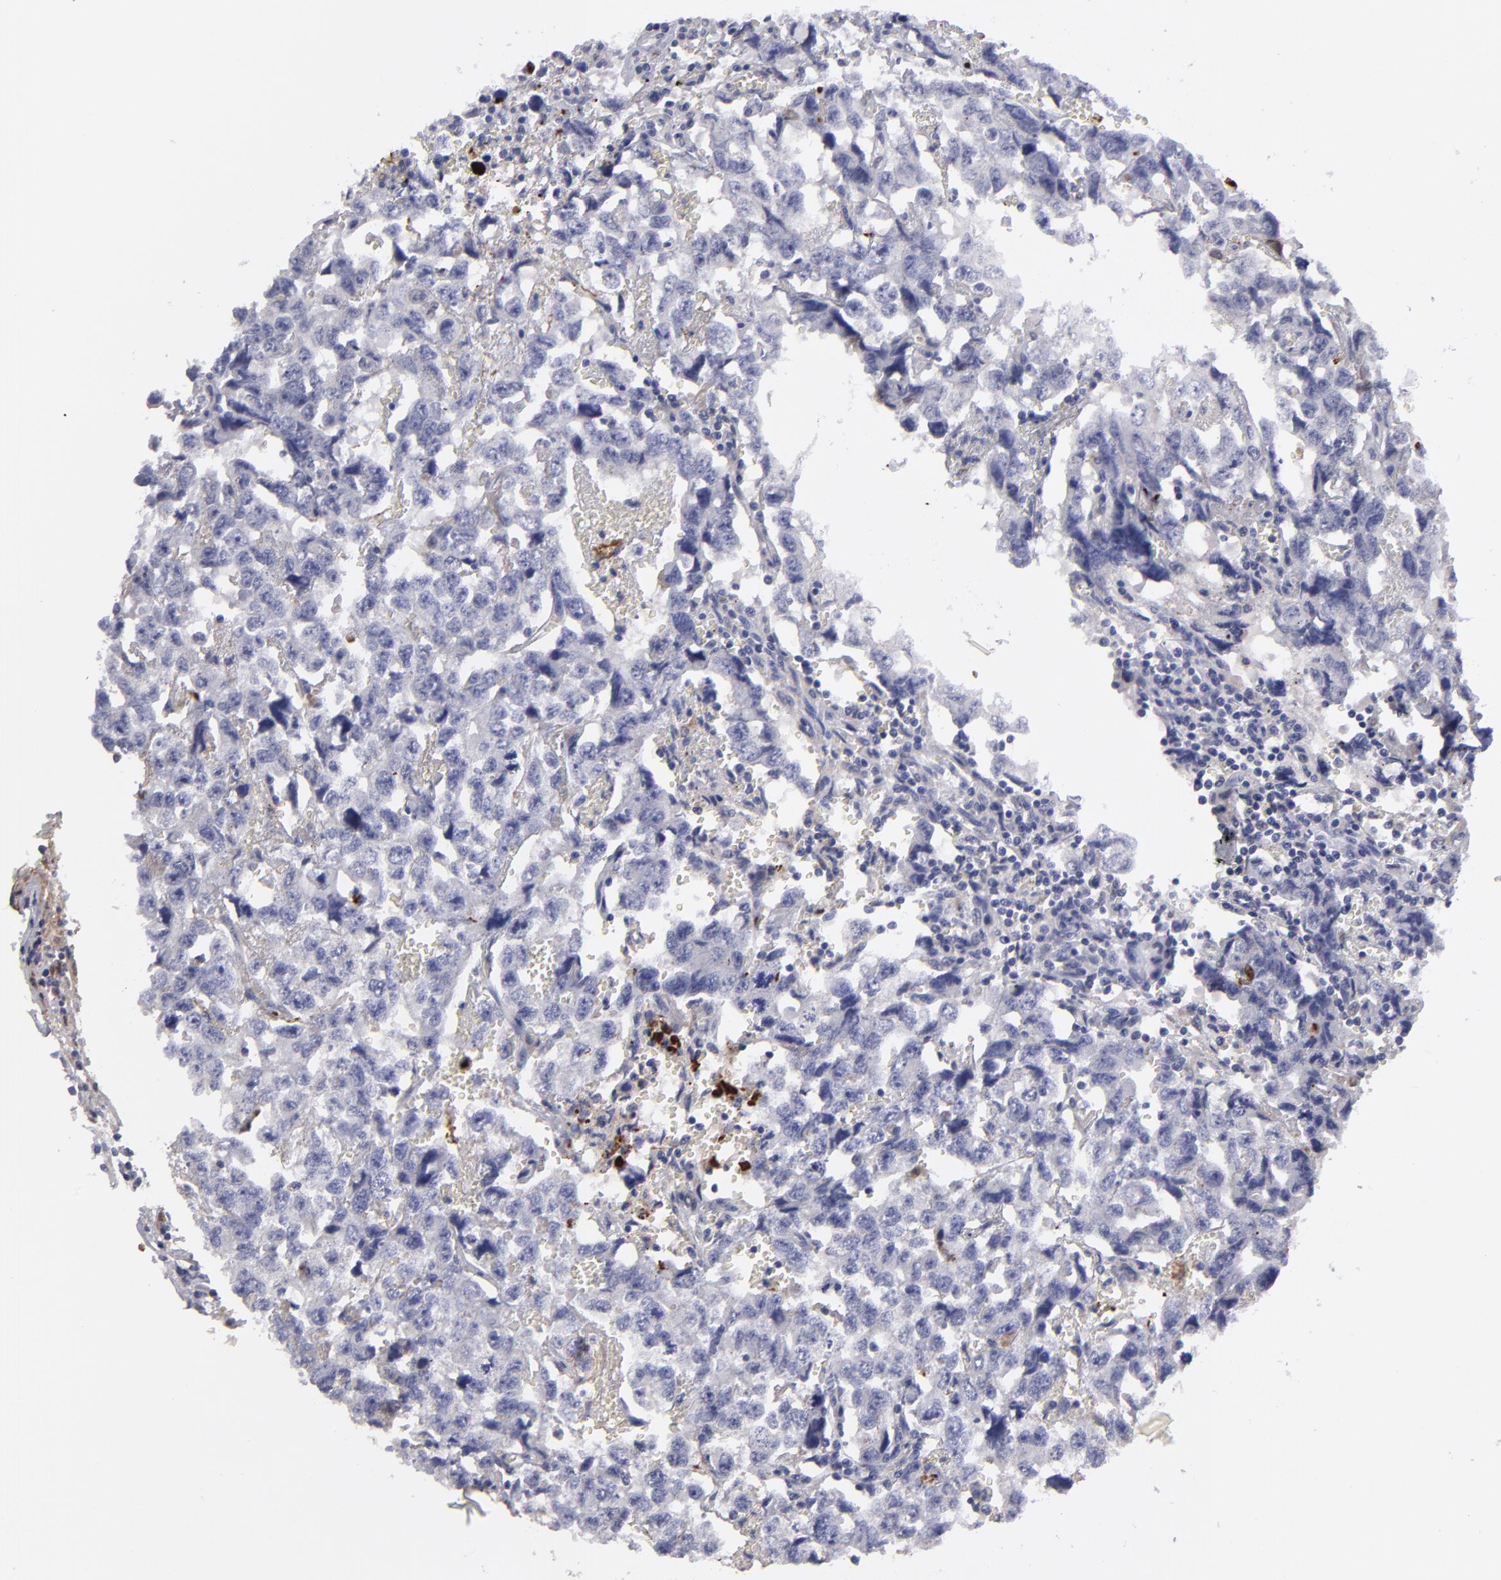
{"staining": {"intensity": "negative", "quantity": "none", "location": "none"}, "tissue": "testis cancer", "cell_type": "Tumor cells", "image_type": "cancer", "snomed": [{"axis": "morphology", "description": "Carcinoma, Embryonal, NOS"}, {"axis": "topography", "description": "Testis"}], "caption": "Testis cancer (embryonal carcinoma) was stained to show a protein in brown. There is no significant staining in tumor cells.", "gene": "EFS", "patient": {"sex": "male", "age": 31}}